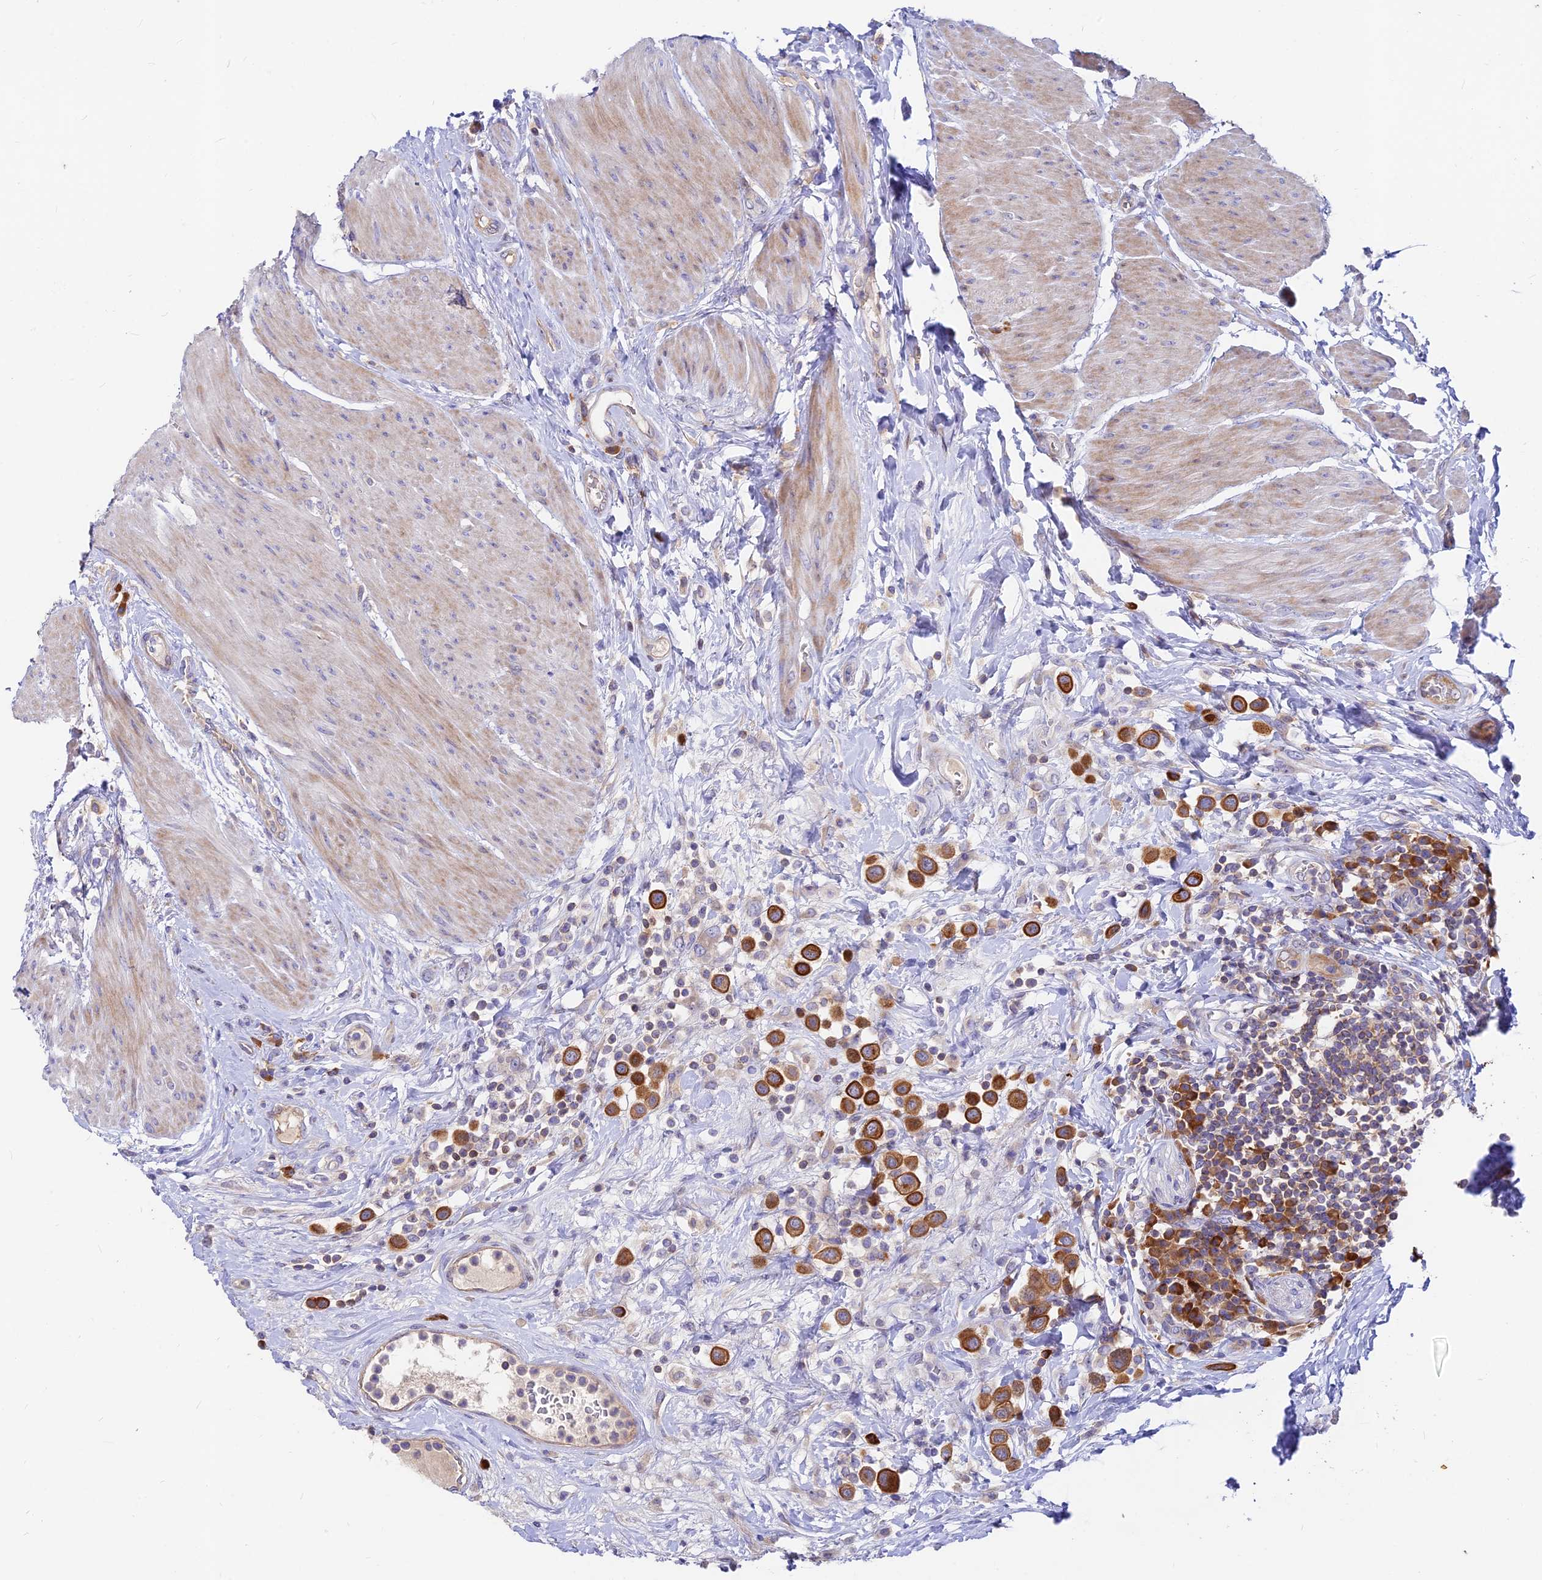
{"staining": {"intensity": "strong", "quantity": ">75%", "location": "cytoplasmic/membranous"}, "tissue": "urothelial cancer", "cell_type": "Tumor cells", "image_type": "cancer", "snomed": [{"axis": "morphology", "description": "Urothelial carcinoma, High grade"}, {"axis": "topography", "description": "Urinary bladder"}], "caption": "Human high-grade urothelial carcinoma stained for a protein (brown) demonstrates strong cytoplasmic/membranous positive staining in approximately >75% of tumor cells.", "gene": "DENND2D", "patient": {"sex": "male", "age": 50}}